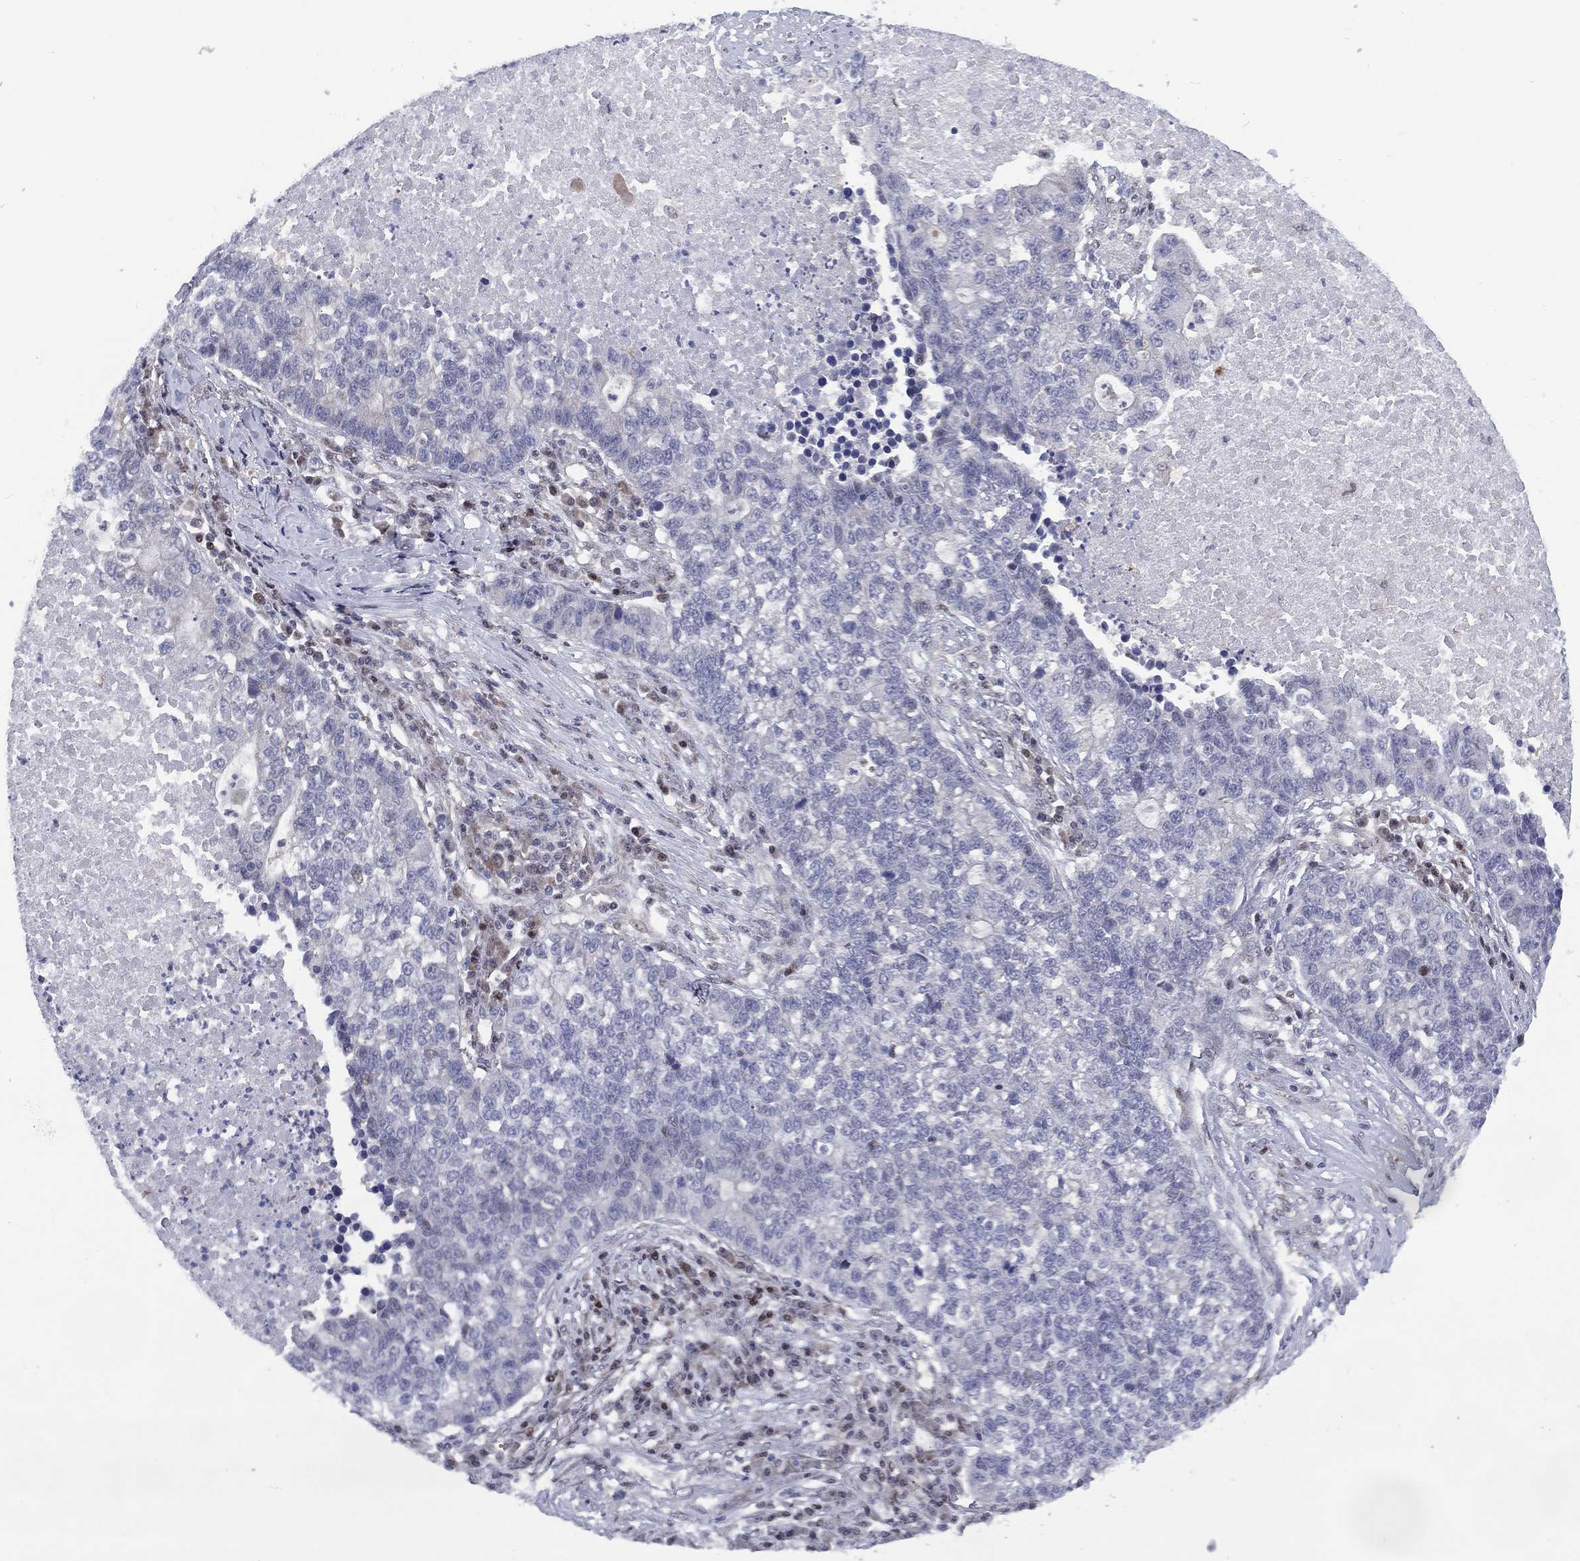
{"staining": {"intensity": "negative", "quantity": "none", "location": "none"}, "tissue": "lung cancer", "cell_type": "Tumor cells", "image_type": "cancer", "snomed": [{"axis": "morphology", "description": "Adenocarcinoma, NOS"}, {"axis": "topography", "description": "Lung"}], "caption": "Histopathology image shows no significant protein positivity in tumor cells of lung adenocarcinoma.", "gene": "SLC4A4", "patient": {"sex": "male", "age": 57}}